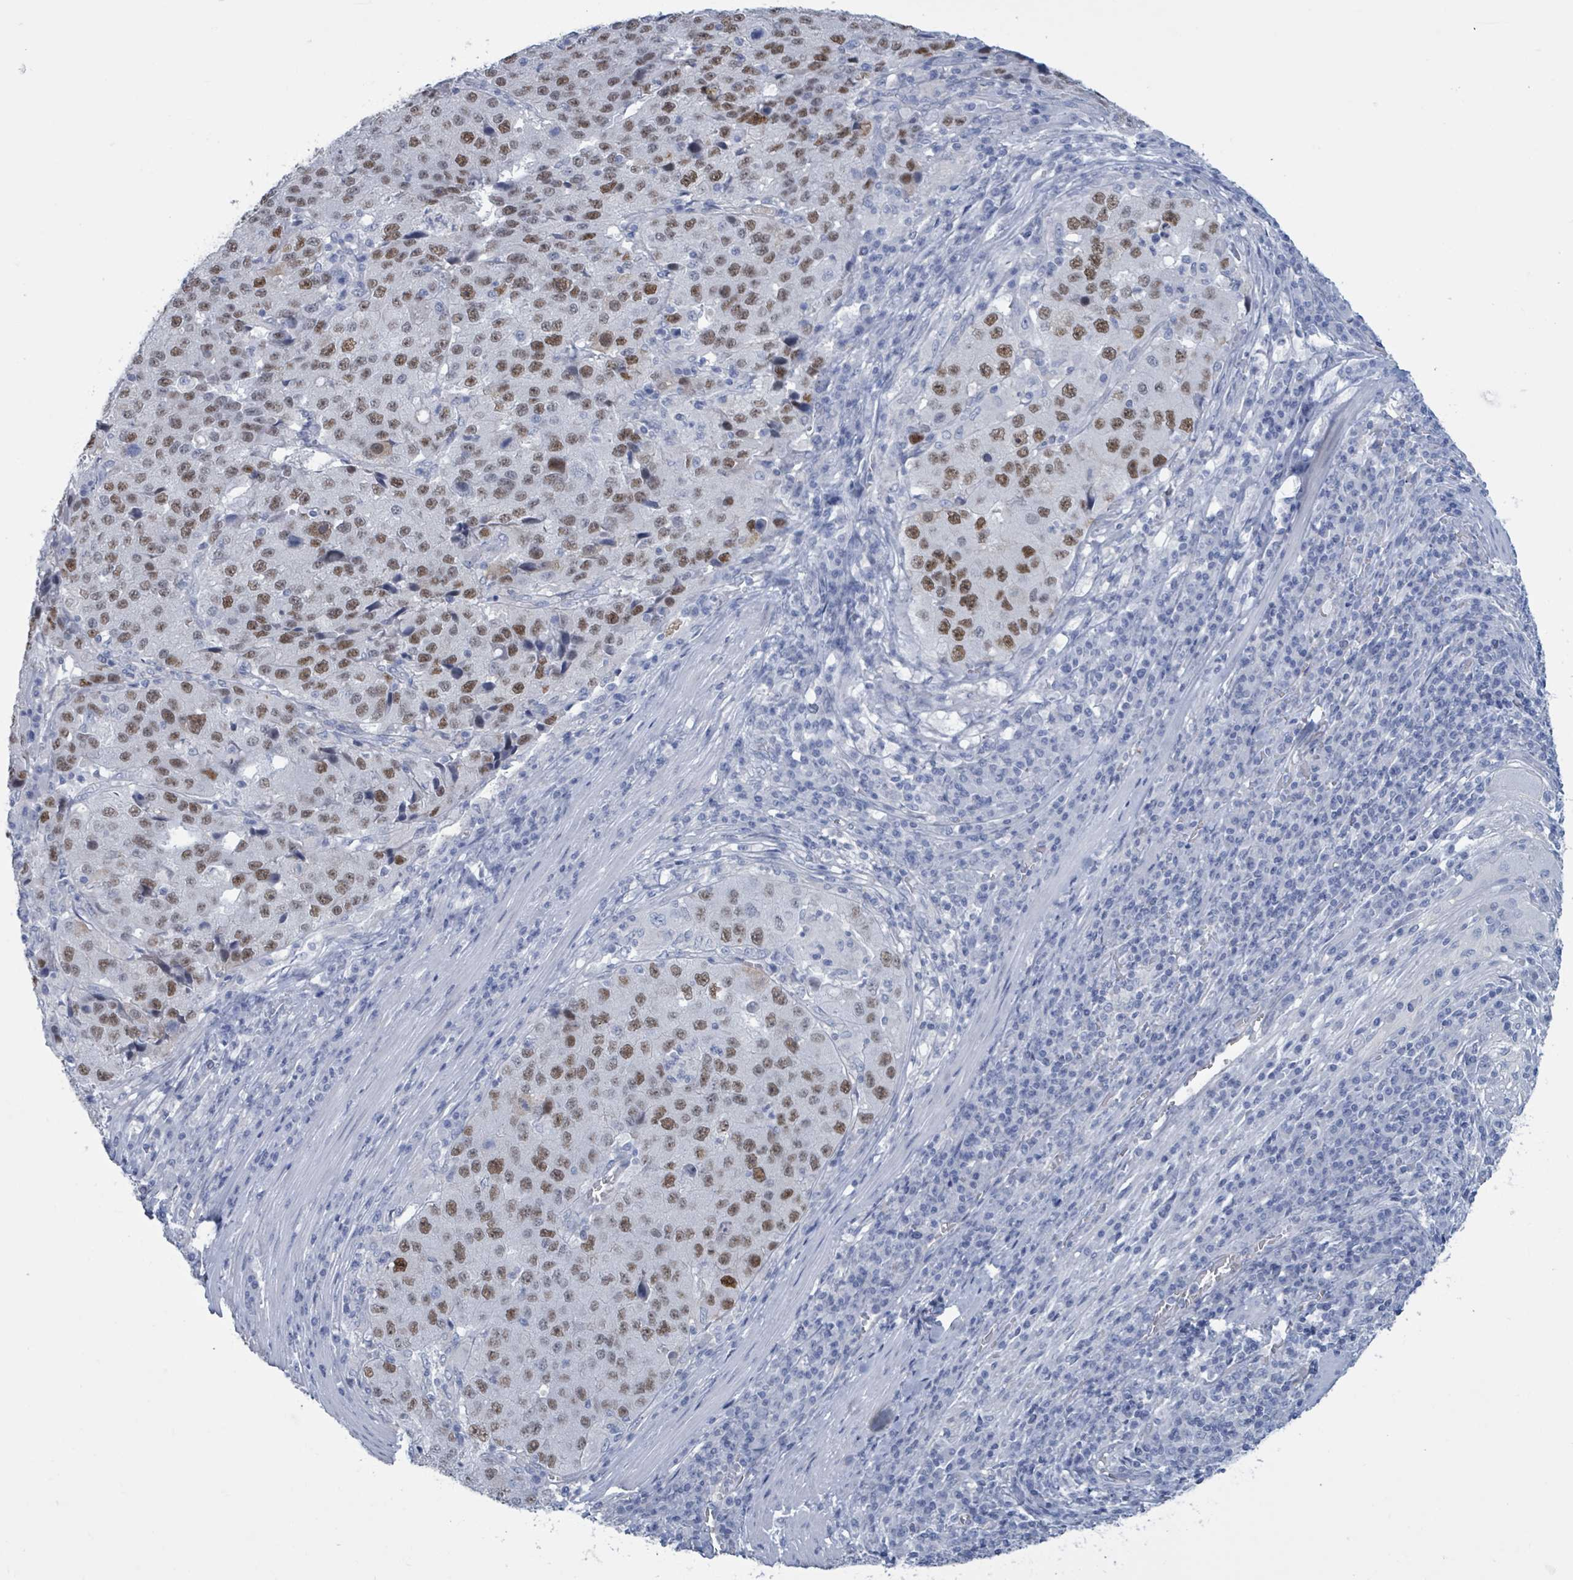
{"staining": {"intensity": "moderate", "quantity": "25%-75%", "location": "nuclear"}, "tissue": "stomach cancer", "cell_type": "Tumor cells", "image_type": "cancer", "snomed": [{"axis": "morphology", "description": "Adenocarcinoma, NOS"}, {"axis": "topography", "description": "Stomach"}], "caption": "A brown stain labels moderate nuclear positivity of a protein in human stomach cancer (adenocarcinoma) tumor cells.", "gene": "CT45A5", "patient": {"sex": "male", "age": 71}}